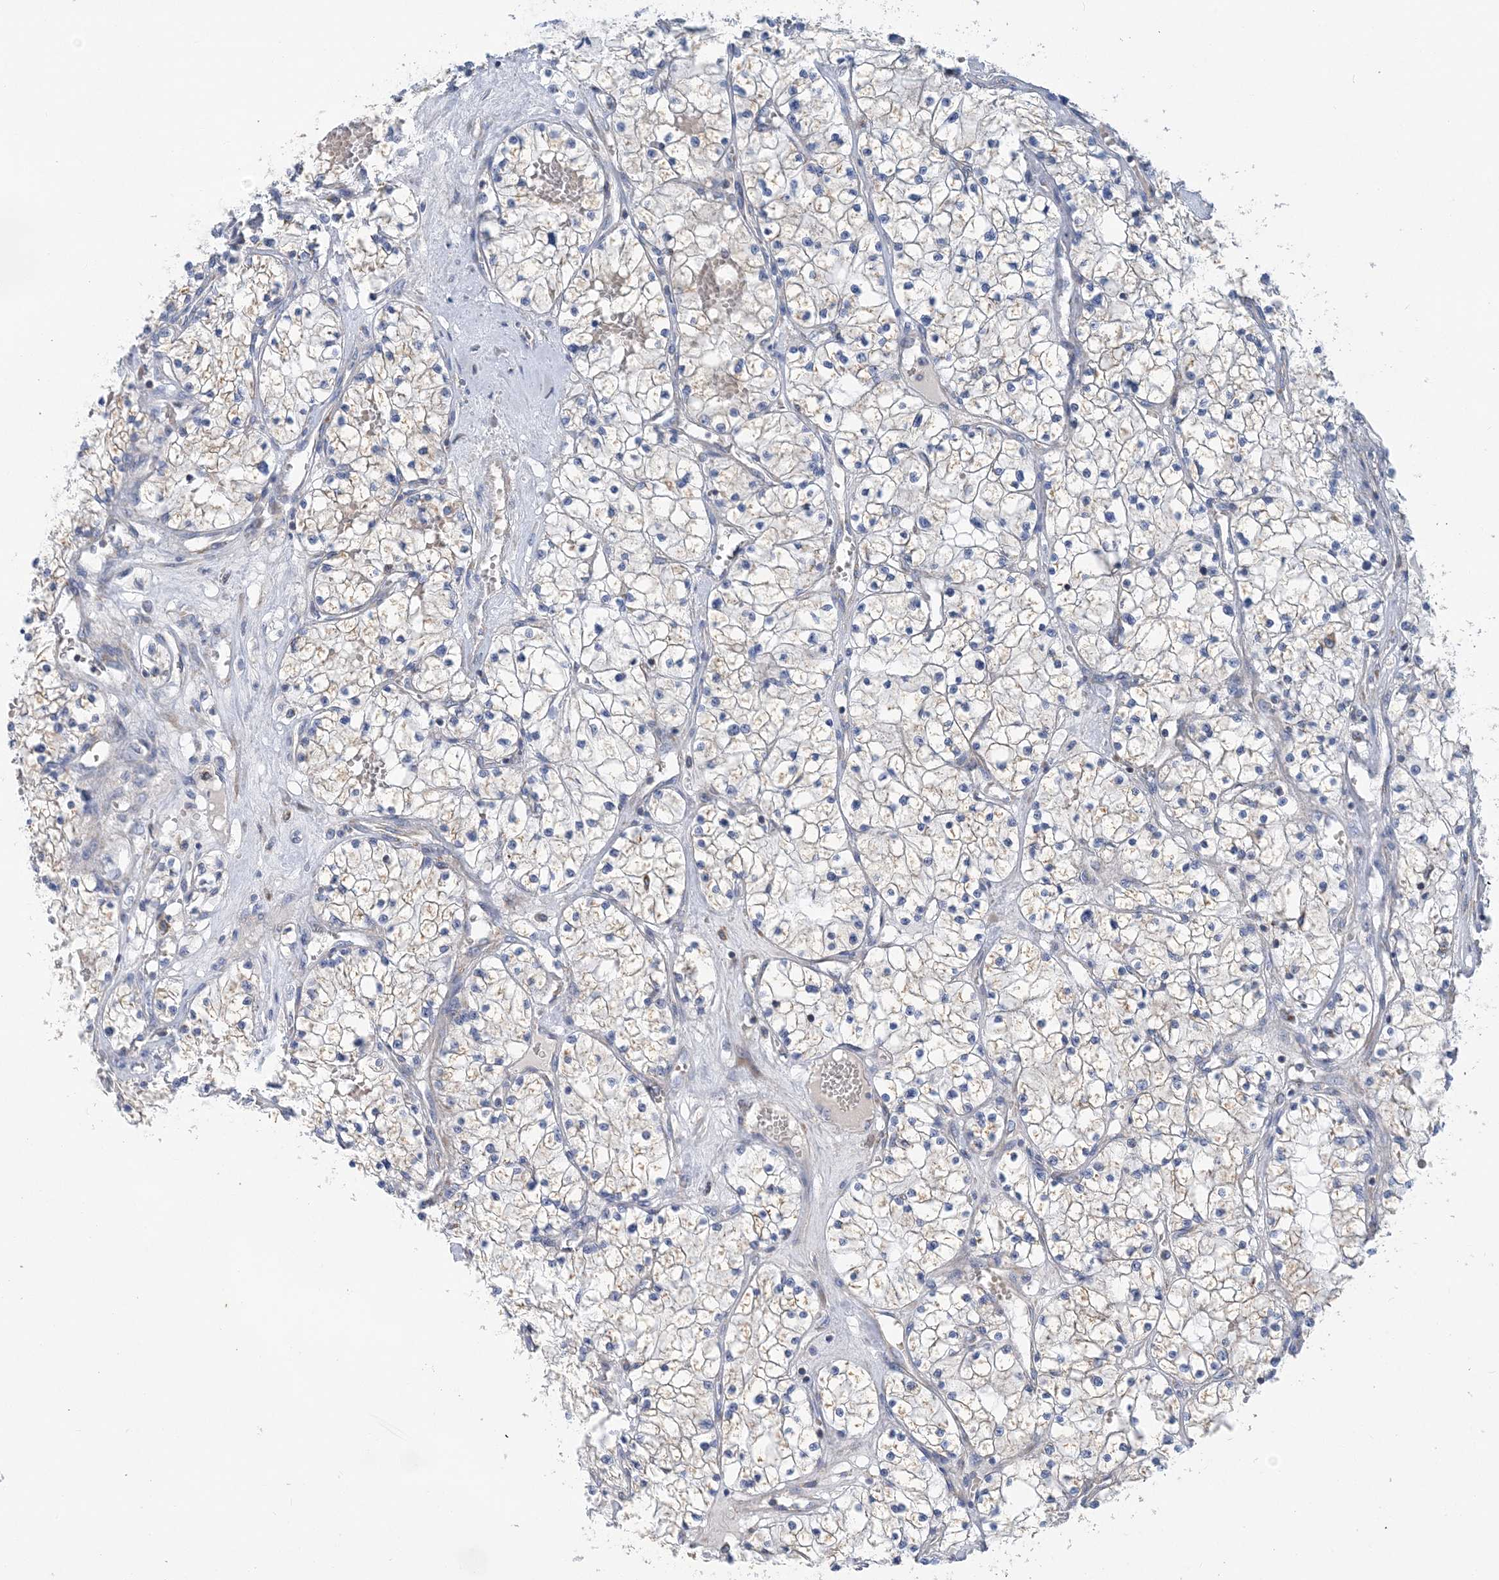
{"staining": {"intensity": "weak", "quantity": "<25%", "location": "cytoplasmic/membranous"}, "tissue": "renal cancer", "cell_type": "Tumor cells", "image_type": "cancer", "snomed": [{"axis": "morphology", "description": "Normal tissue, NOS"}, {"axis": "morphology", "description": "Adenocarcinoma, NOS"}, {"axis": "topography", "description": "Kidney"}], "caption": "There is no significant expression in tumor cells of renal adenocarcinoma.", "gene": "FAM114A2", "patient": {"sex": "male", "age": 68}}